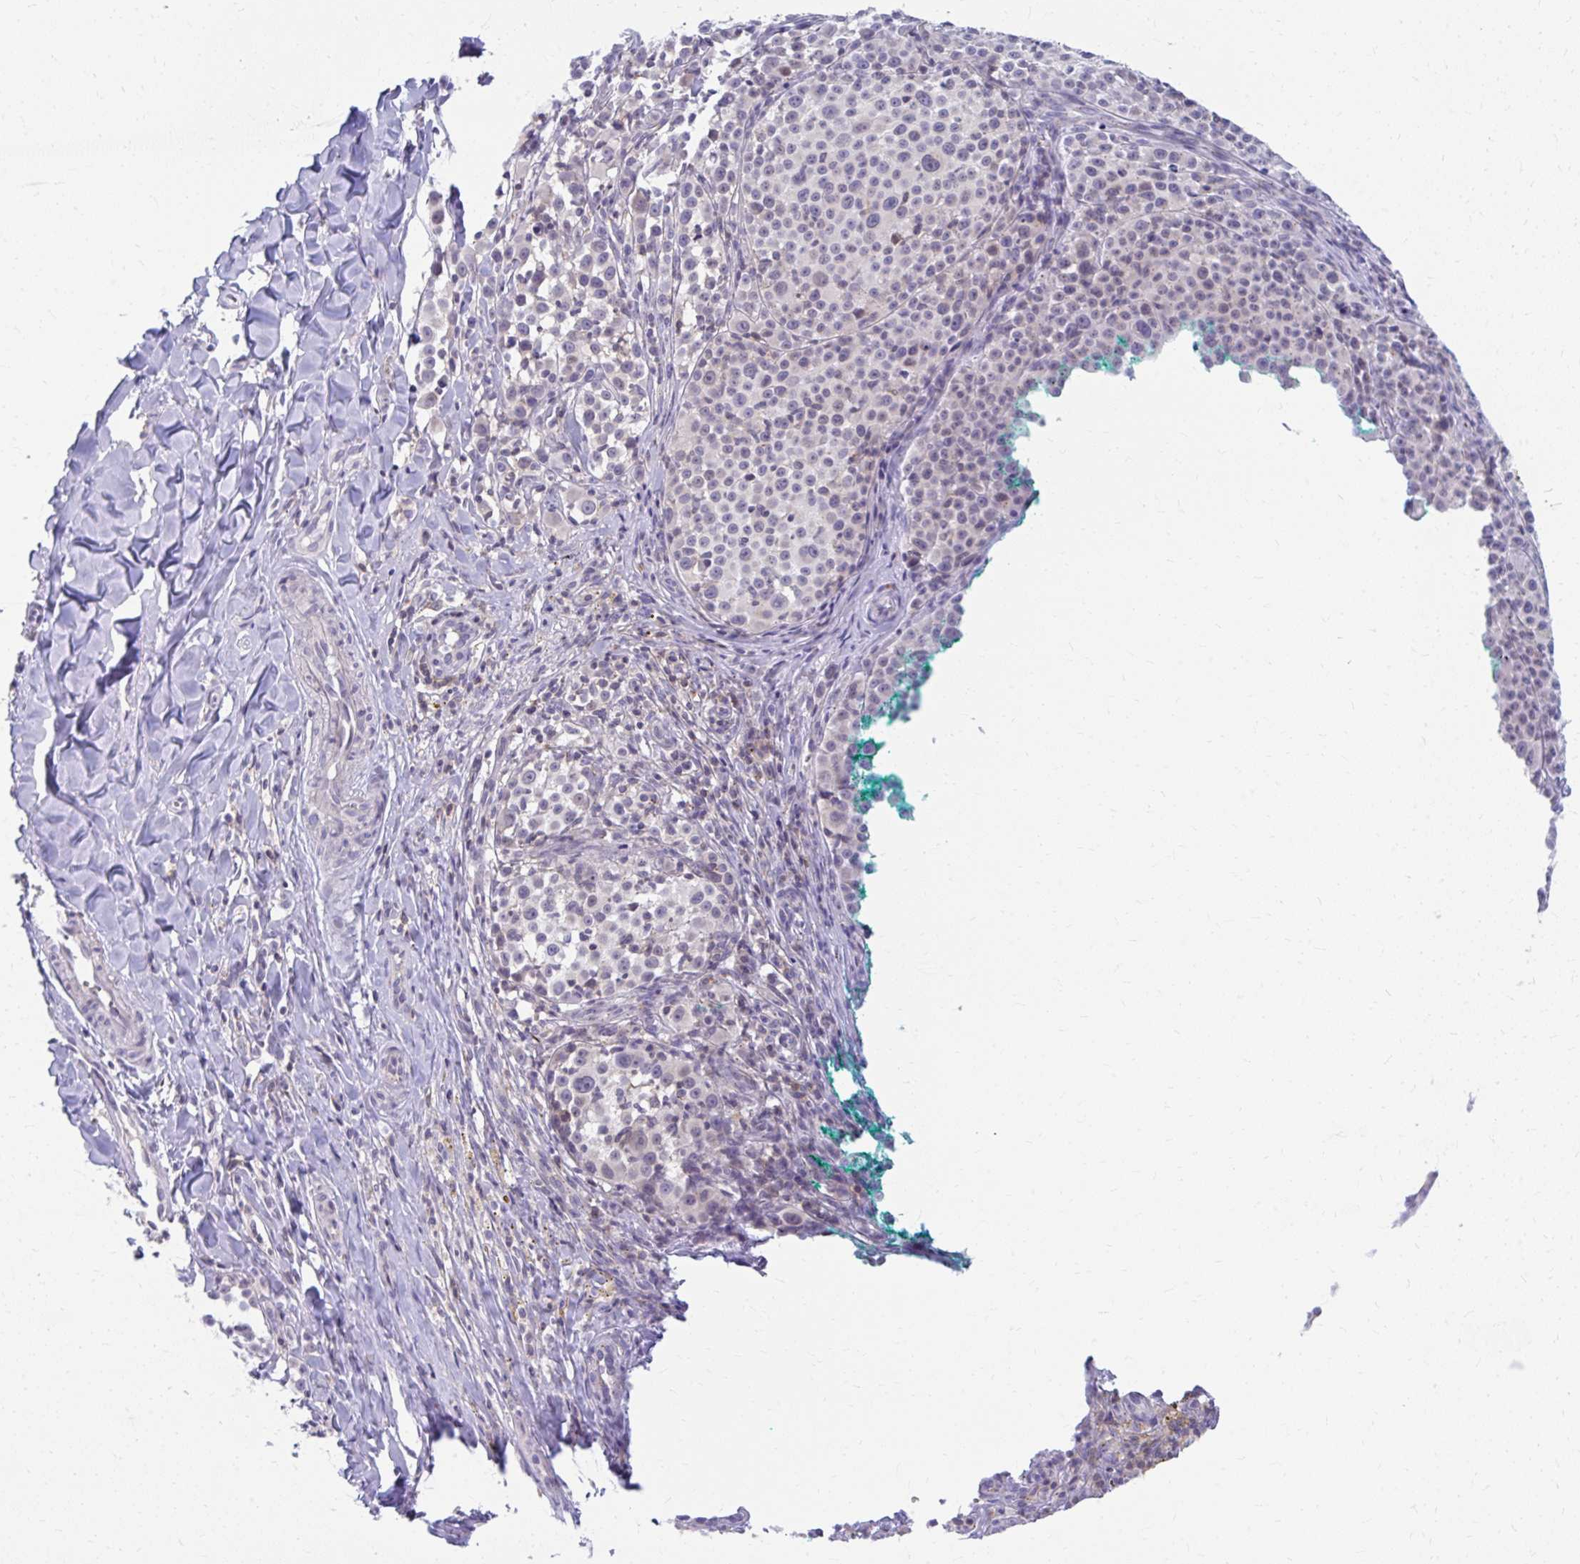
{"staining": {"intensity": "weak", "quantity": "<25%", "location": "nuclear"}, "tissue": "melanoma", "cell_type": "Tumor cells", "image_type": "cancer", "snomed": [{"axis": "morphology", "description": "Malignant melanoma, NOS"}, {"axis": "topography", "description": "Skin"}], "caption": "Immunohistochemistry (IHC) of malignant melanoma reveals no positivity in tumor cells.", "gene": "RADIL", "patient": {"sex": "female", "age": 35}}